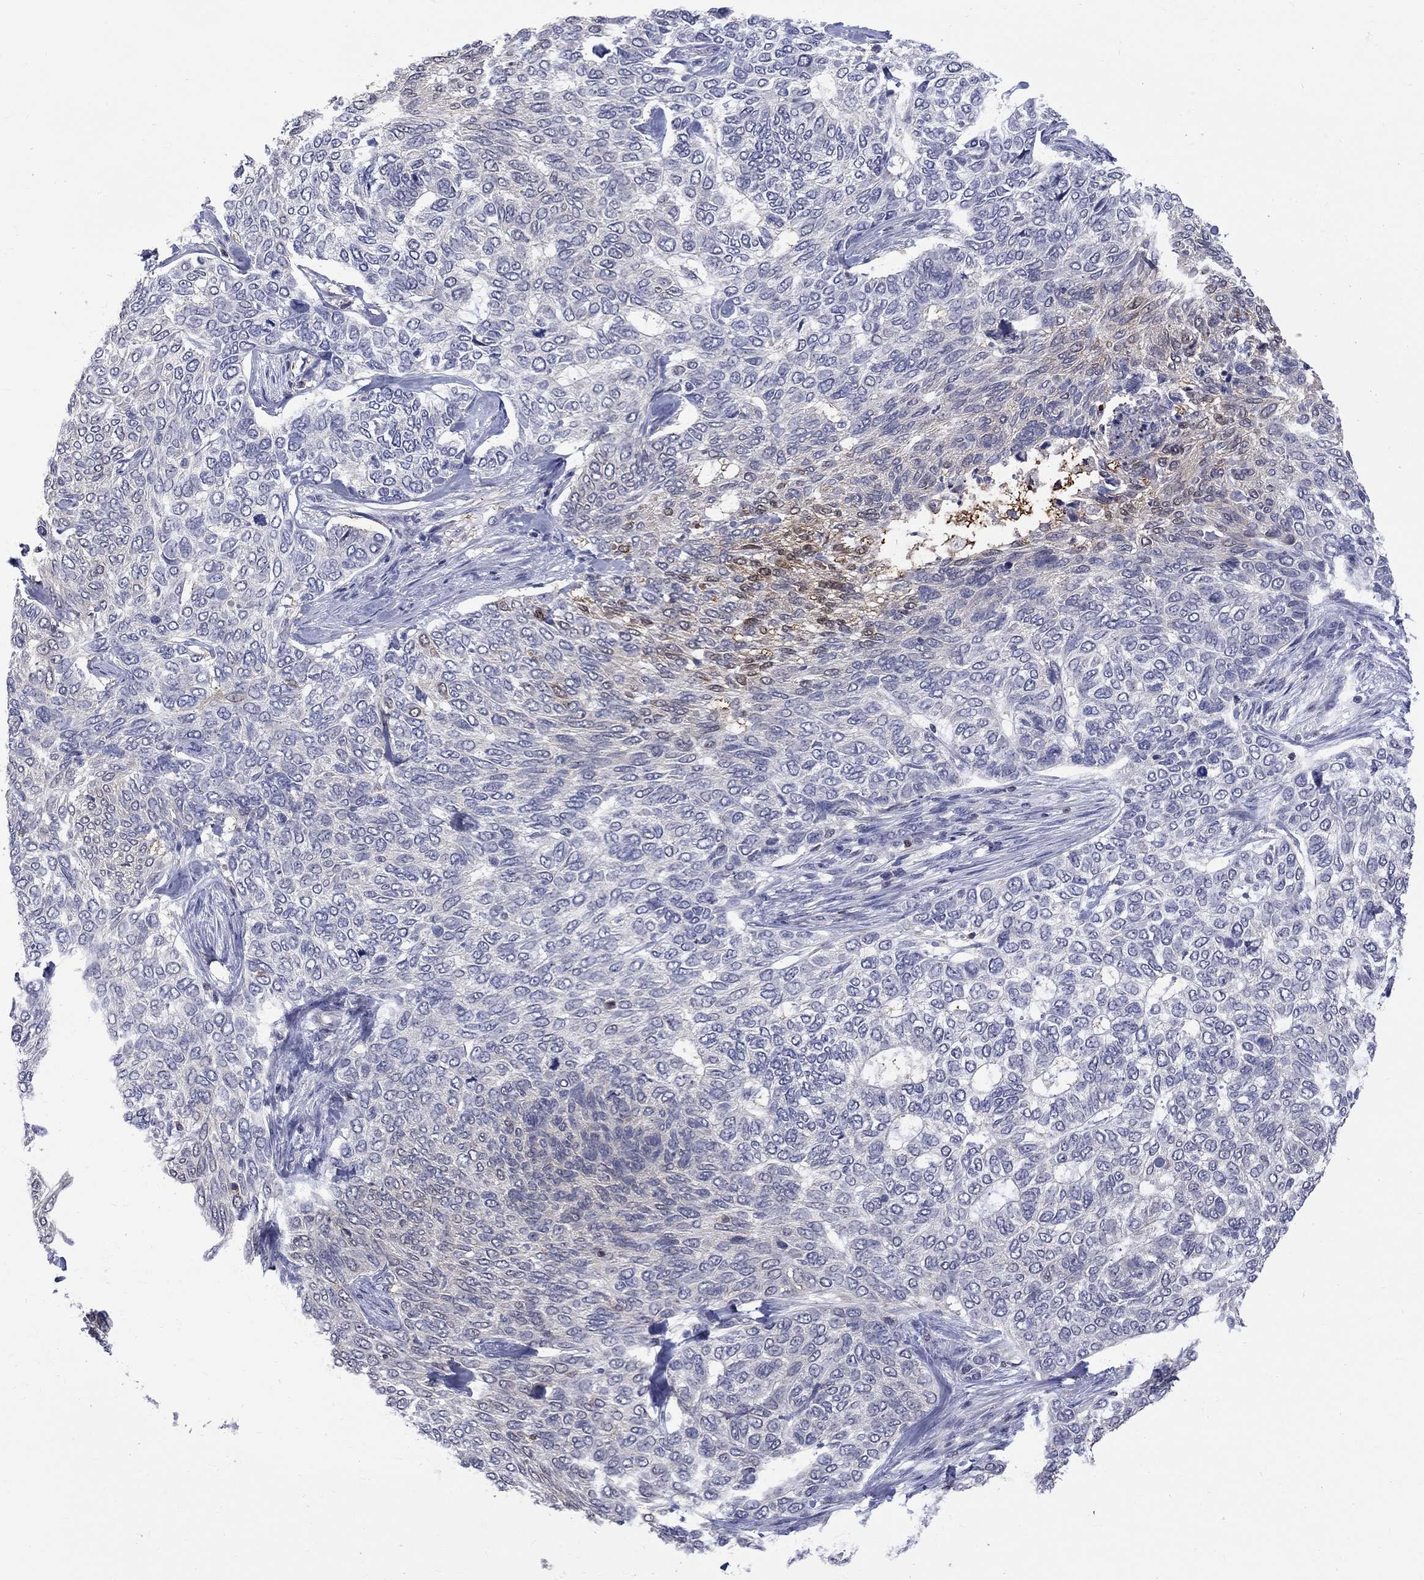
{"staining": {"intensity": "negative", "quantity": "none", "location": "none"}, "tissue": "skin cancer", "cell_type": "Tumor cells", "image_type": "cancer", "snomed": [{"axis": "morphology", "description": "Basal cell carcinoma"}, {"axis": "topography", "description": "Skin"}], "caption": "Immunohistochemistry photomicrograph of human skin cancer (basal cell carcinoma) stained for a protein (brown), which exhibits no positivity in tumor cells.", "gene": "HKDC1", "patient": {"sex": "female", "age": 65}}